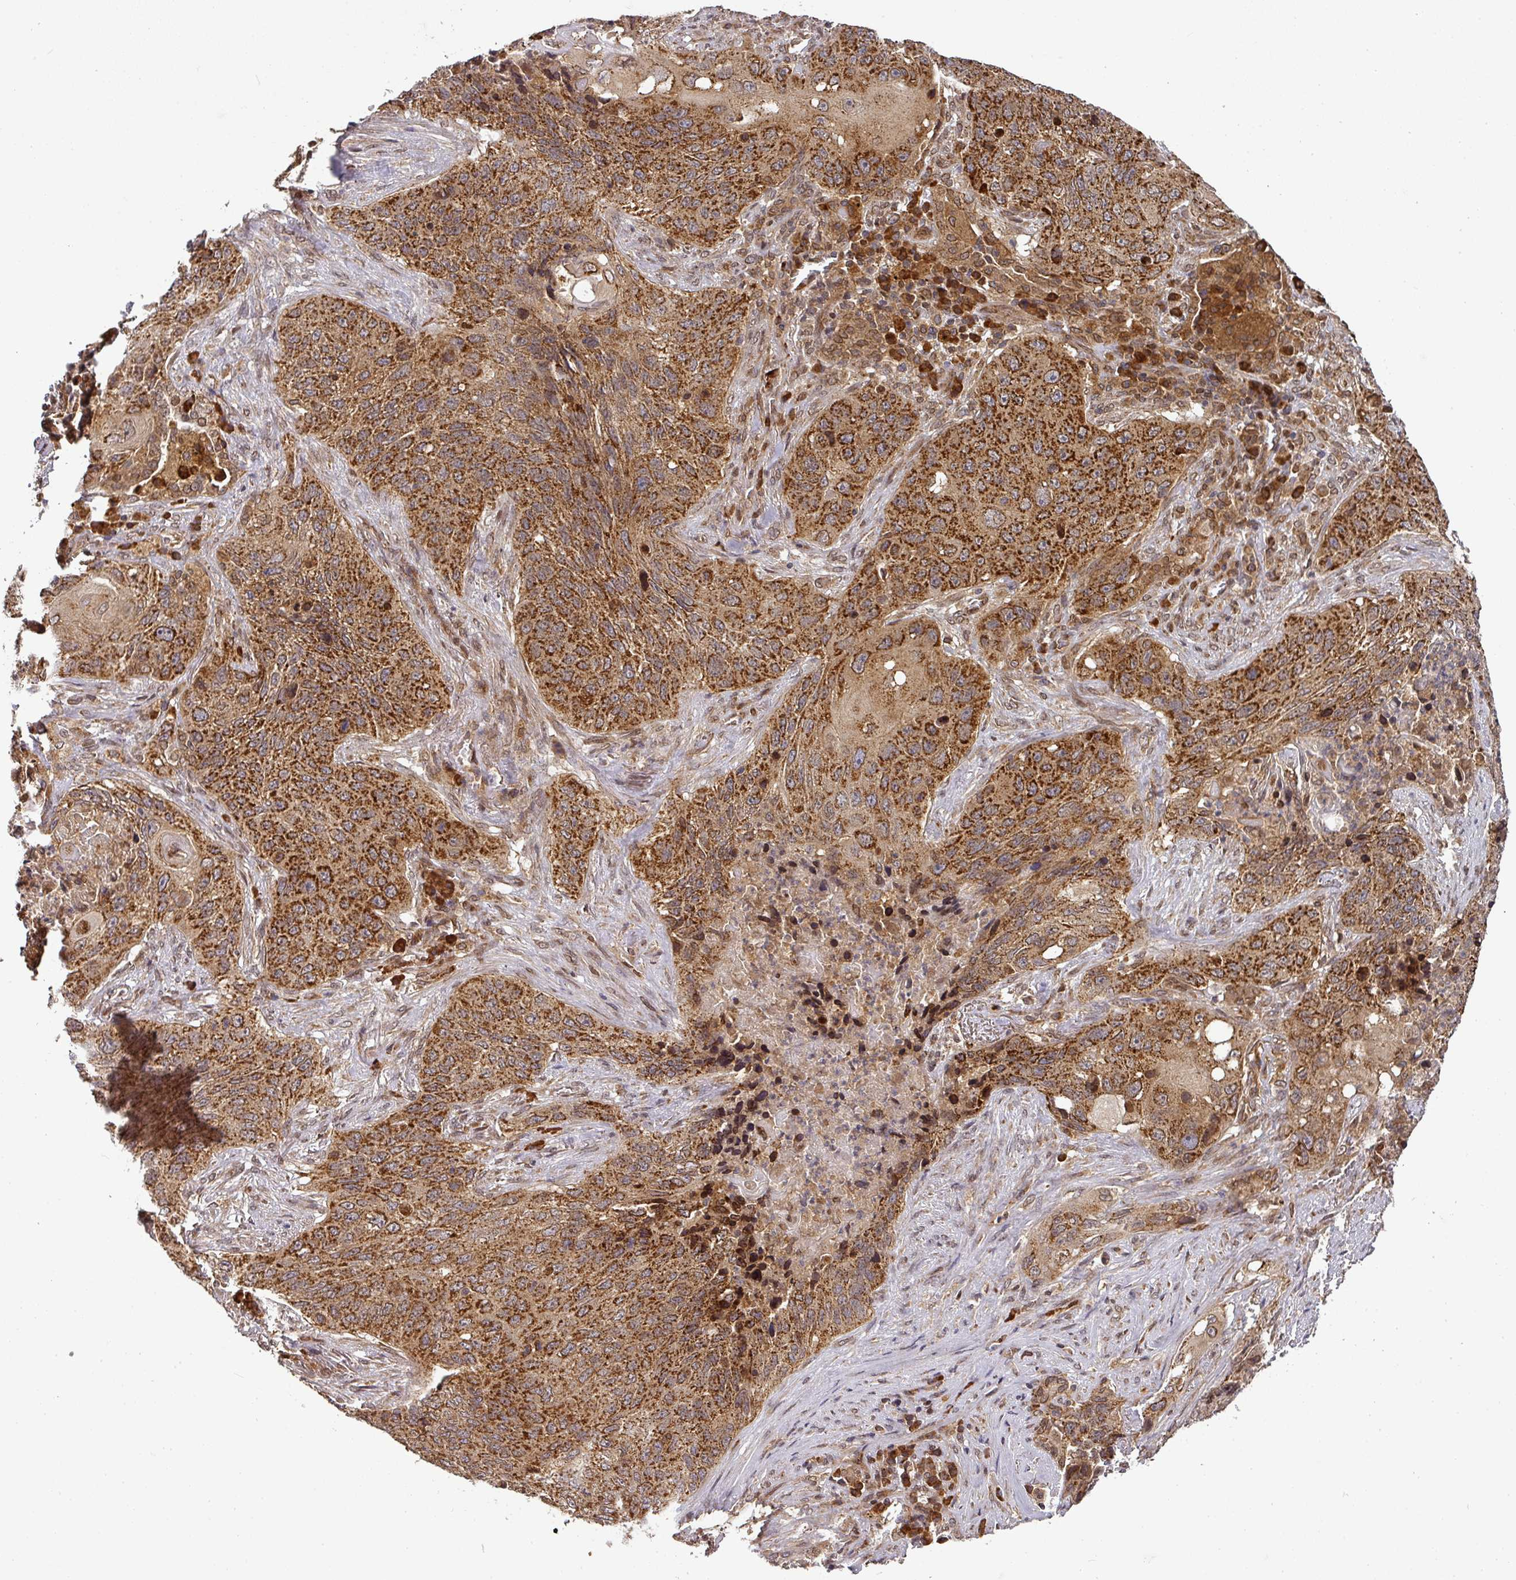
{"staining": {"intensity": "strong", "quantity": ">75%", "location": "cytoplasmic/membranous"}, "tissue": "lung cancer", "cell_type": "Tumor cells", "image_type": "cancer", "snomed": [{"axis": "morphology", "description": "Squamous cell carcinoma, NOS"}, {"axis": "topography", "description": "Lung"}], "caption": "Immunohistochemistry image of neoplastic tissue: human squamous cell carcinoma (lung) stained using immunohistochemistry shows high levels of strong protein expression localized specifically in the cytoplasmic/membranous of tumor cells, appearing as a cytoplasmic/membranous brown color.", "gene": "MALSU1", "patient": {"sex": "female", "age": 63}}